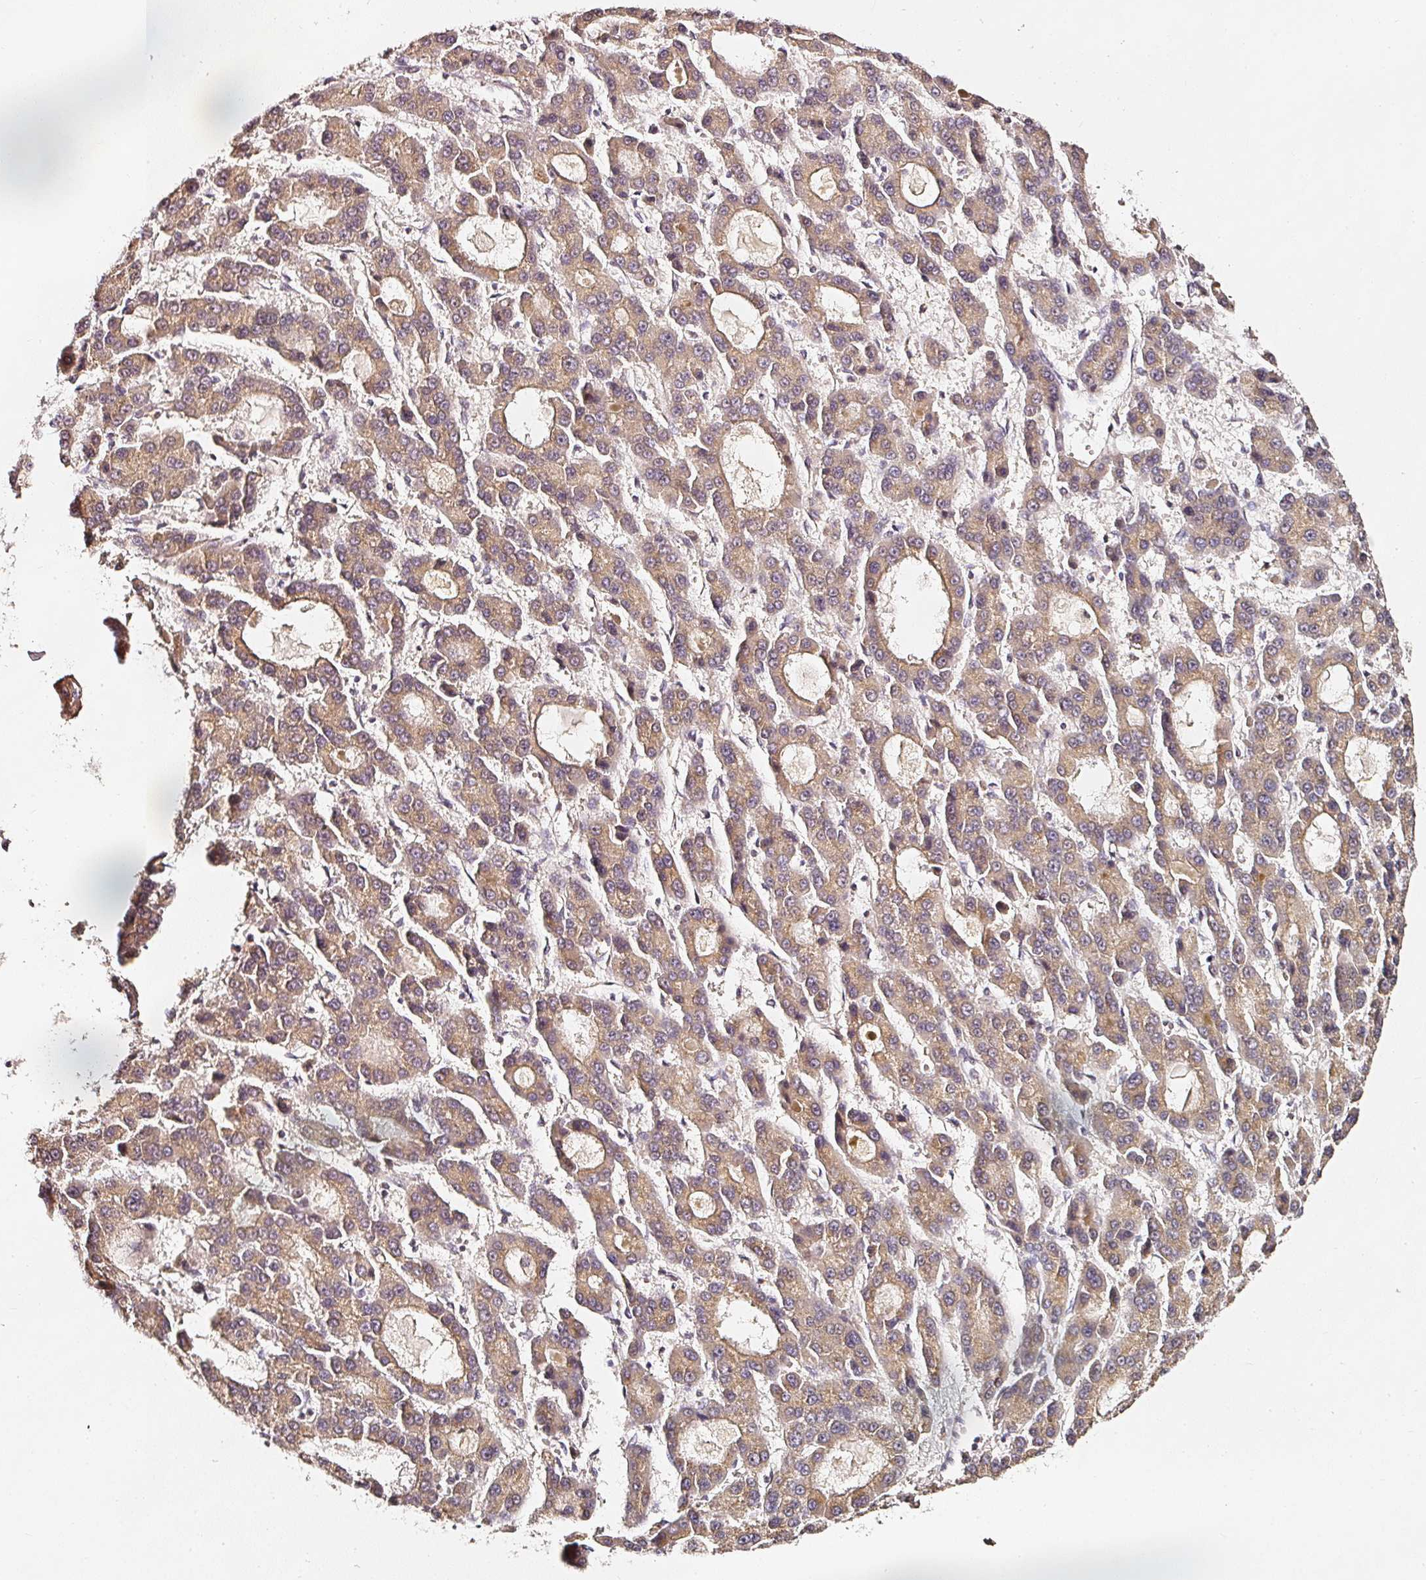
{"staining": {"intensity": "moderate", "quantity": ">75%", "location": "cytoplasmic/membranous"}, "tissue": "liver cancer", "cell_type": "Tumor cells", "image_type": "cancer", "snomed": [{"axis": "morphology", "description": "Carcinoma, Hepatocellular, NOS"}, {"axis": "topography", "description": "Liver"}], "caption": "Immunohistochemistry (IHC) (DAB) staining of human liver hepatocellular carcinoma exhibits moderate cytoplasmic/membranous protein staining in about >75% of tumor cells. (DAB IHC, brown staining for protein, blue staining for nuclei).", "gene": "NTRK1", "patient": {"sex": "male", "age": 70}}